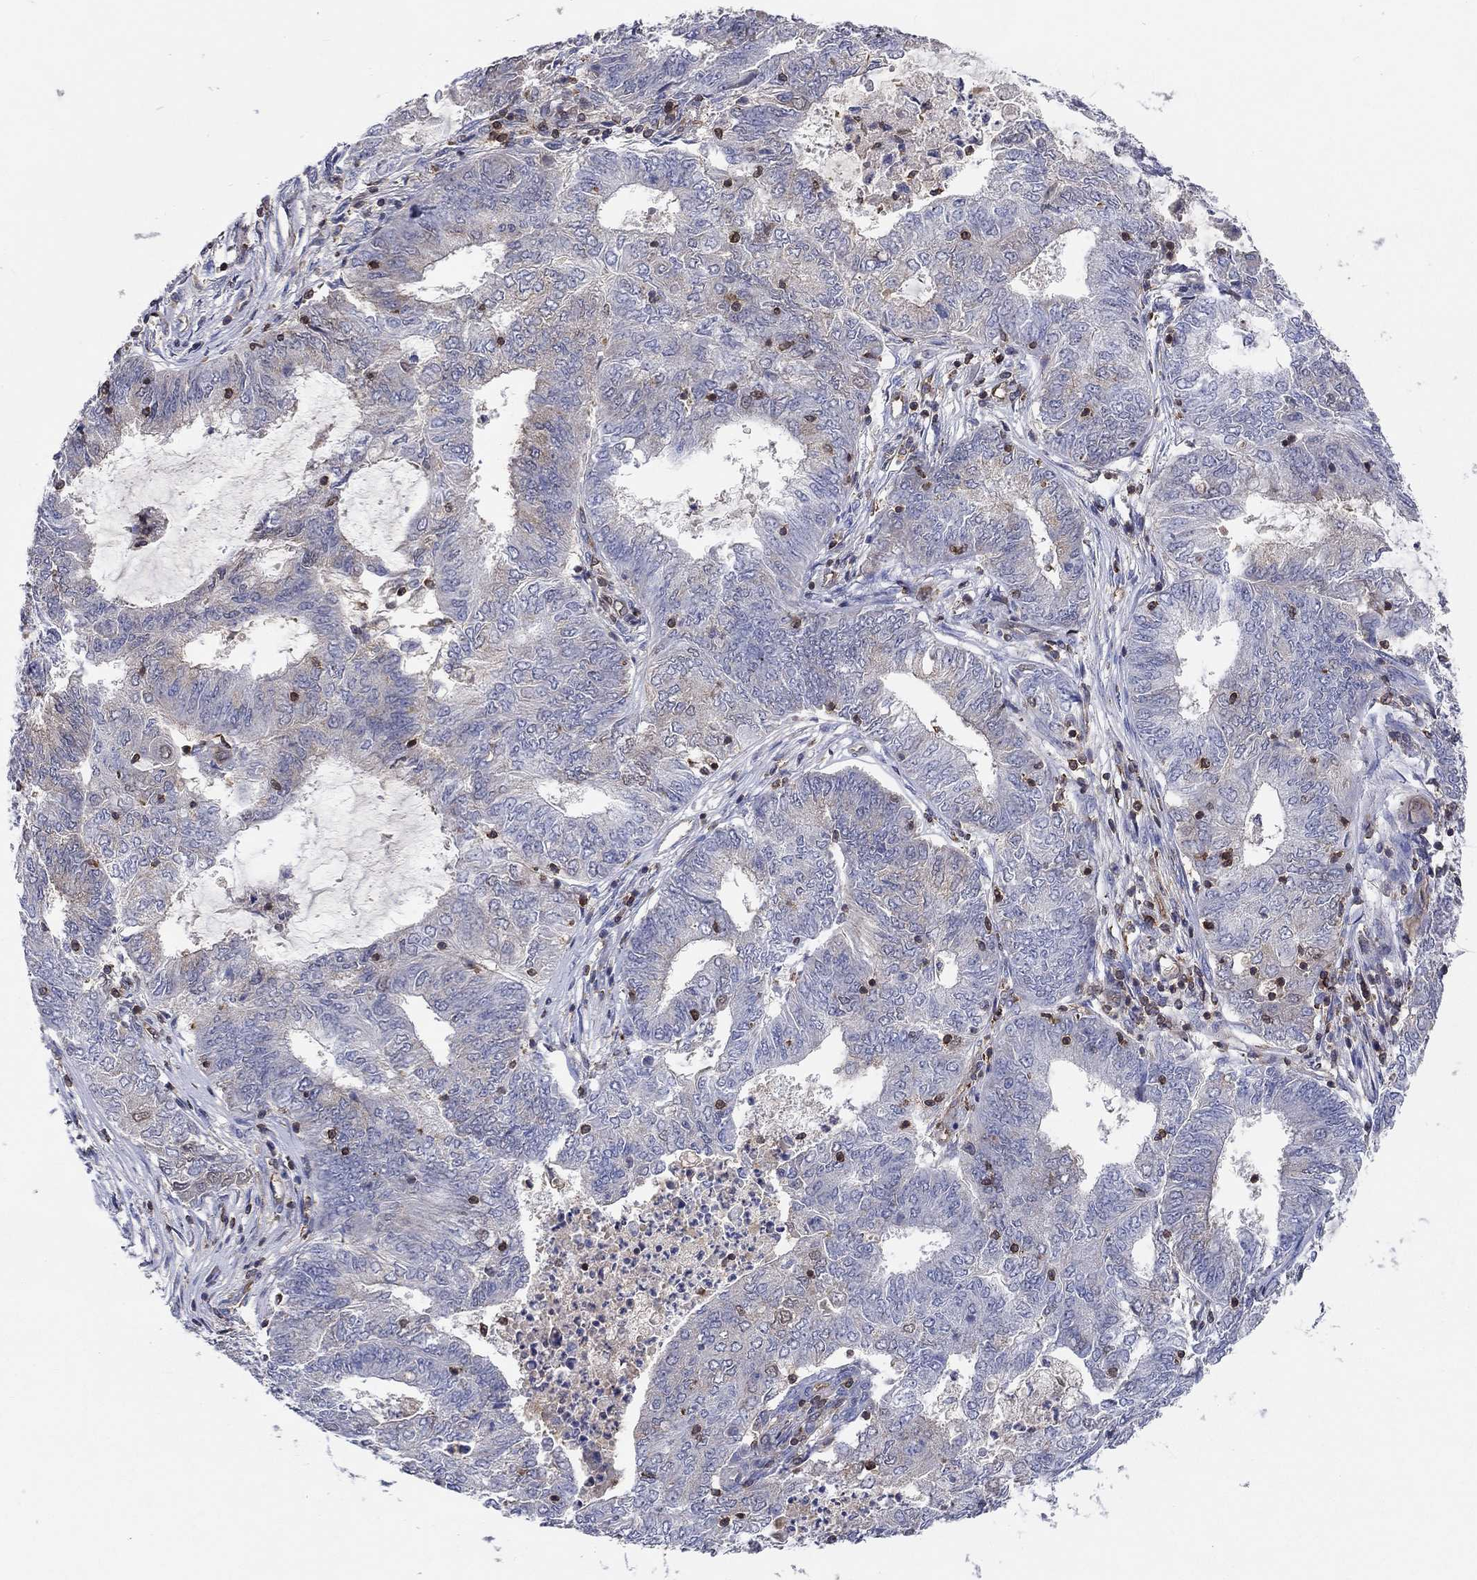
{"staining": {"intensity": "weak", "quantity": "<25%", "location": "cytoplasmic/membranous"}, "tissue": "endometrial cancer", "cell_type": "Tumor cells", "image_type": "cancer", "snomed": [{"axis": "morphology", "description": "Adenocarcinoma, NOS"}, {"axis": "topography", "description": "Endometrium"}], "caption": "Human adenocarcinoma (endometrial) stained for a protein using immunohistochemistry (IHC) displays no staining in tumor cells.", "gene": "AGFG2", "patient": {"sex": "female", "age": 62}}